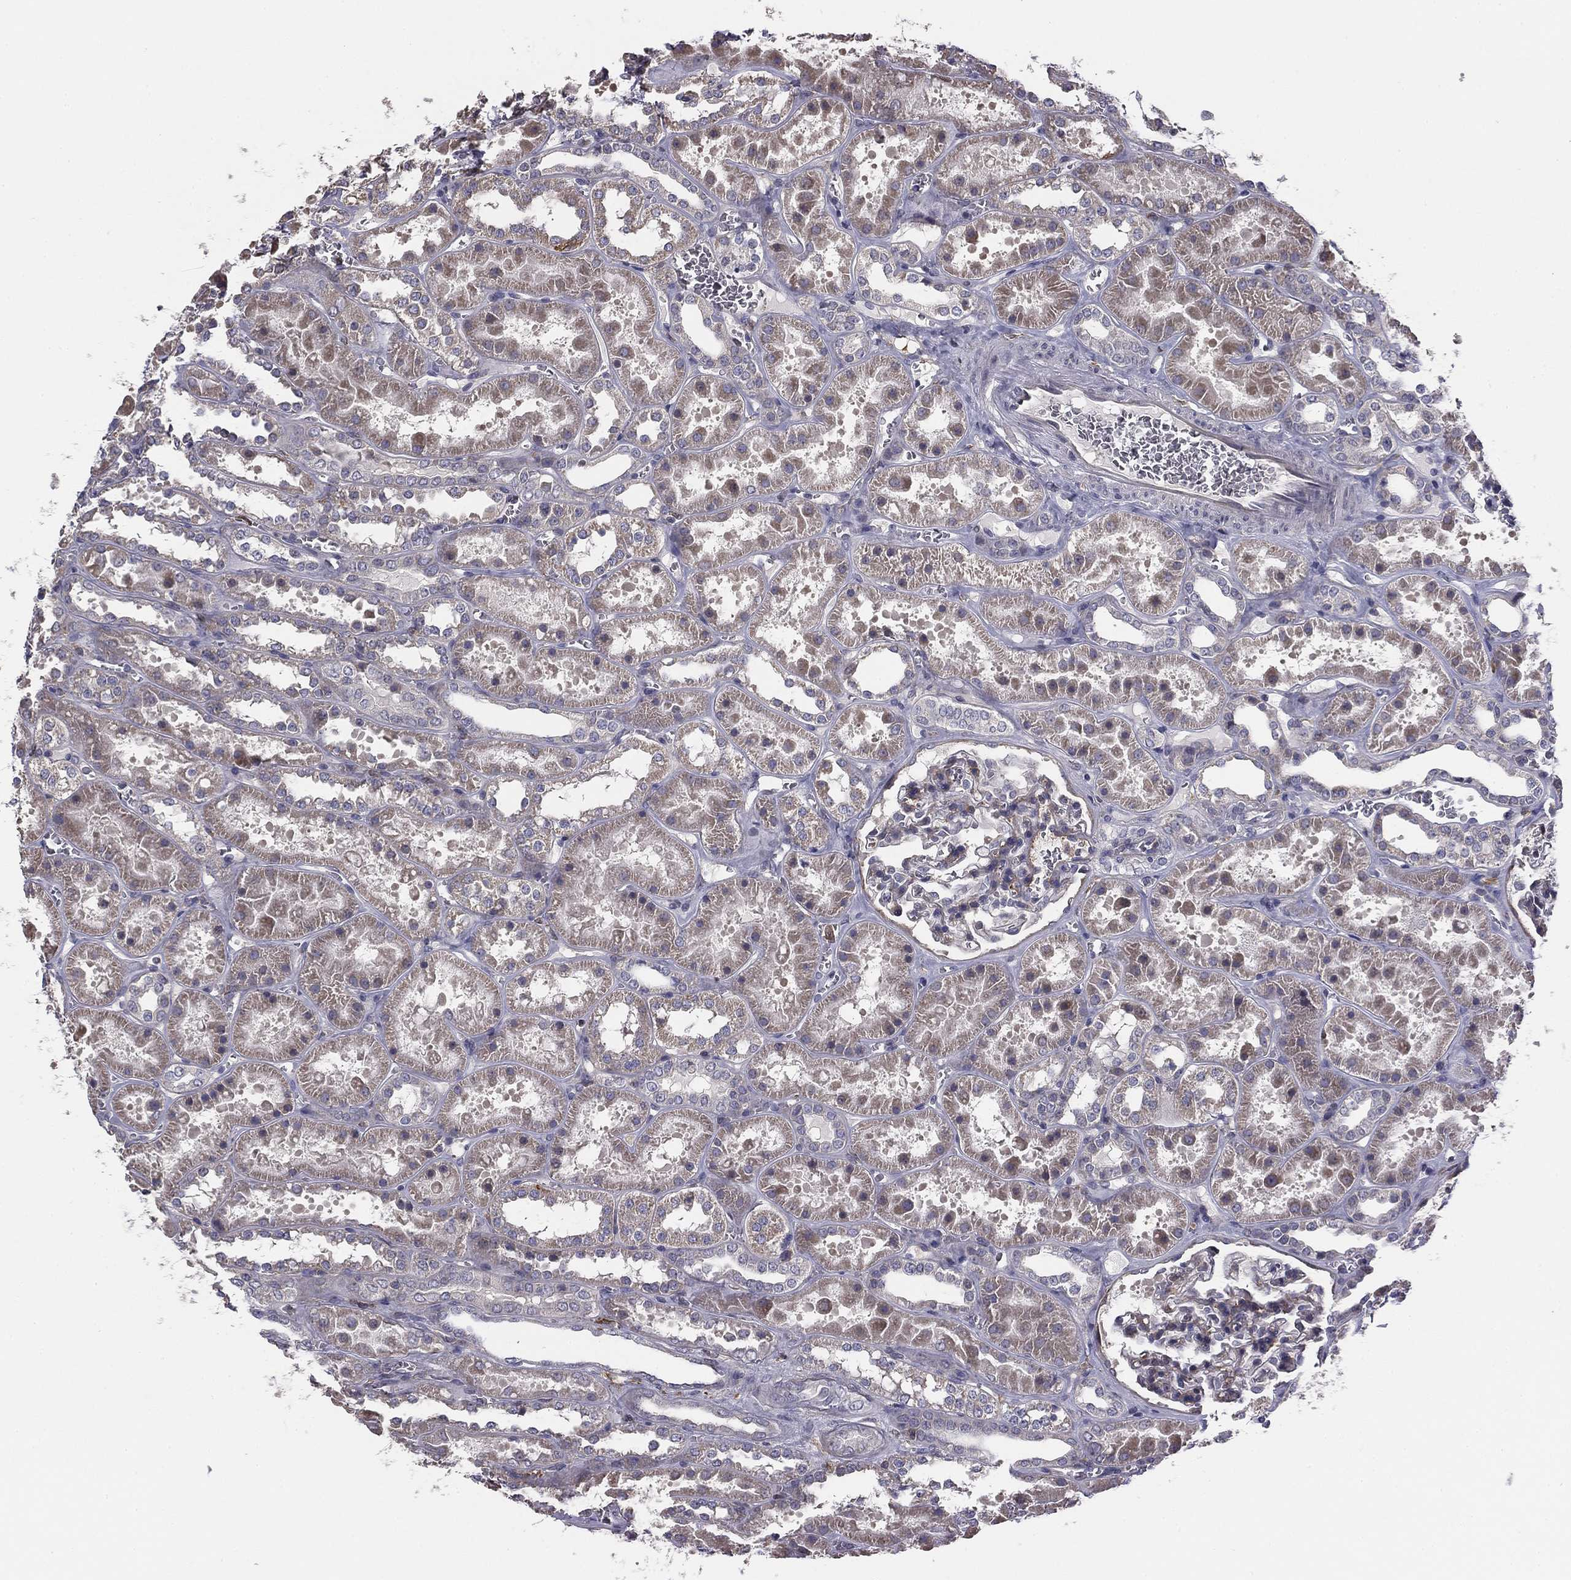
{"staining": {"intensity": "negative", "quantity": "none", "location": "none"}, "tissue": "kidney", "cell_type": "Cells in glomeruli", "image_type": "normal", "snomed": [{"axis": "morphology", "description": "Normal tissue, NOS"}, {"axis": "topography", "description": "Kidney"}], "caption": "The IHC micrograph has no significant expression in cells in glomeruli of kidney. Nuclei are stained in blue.", "gene": "PLCB2", "patient": {"sex": "female", "age": 41}}